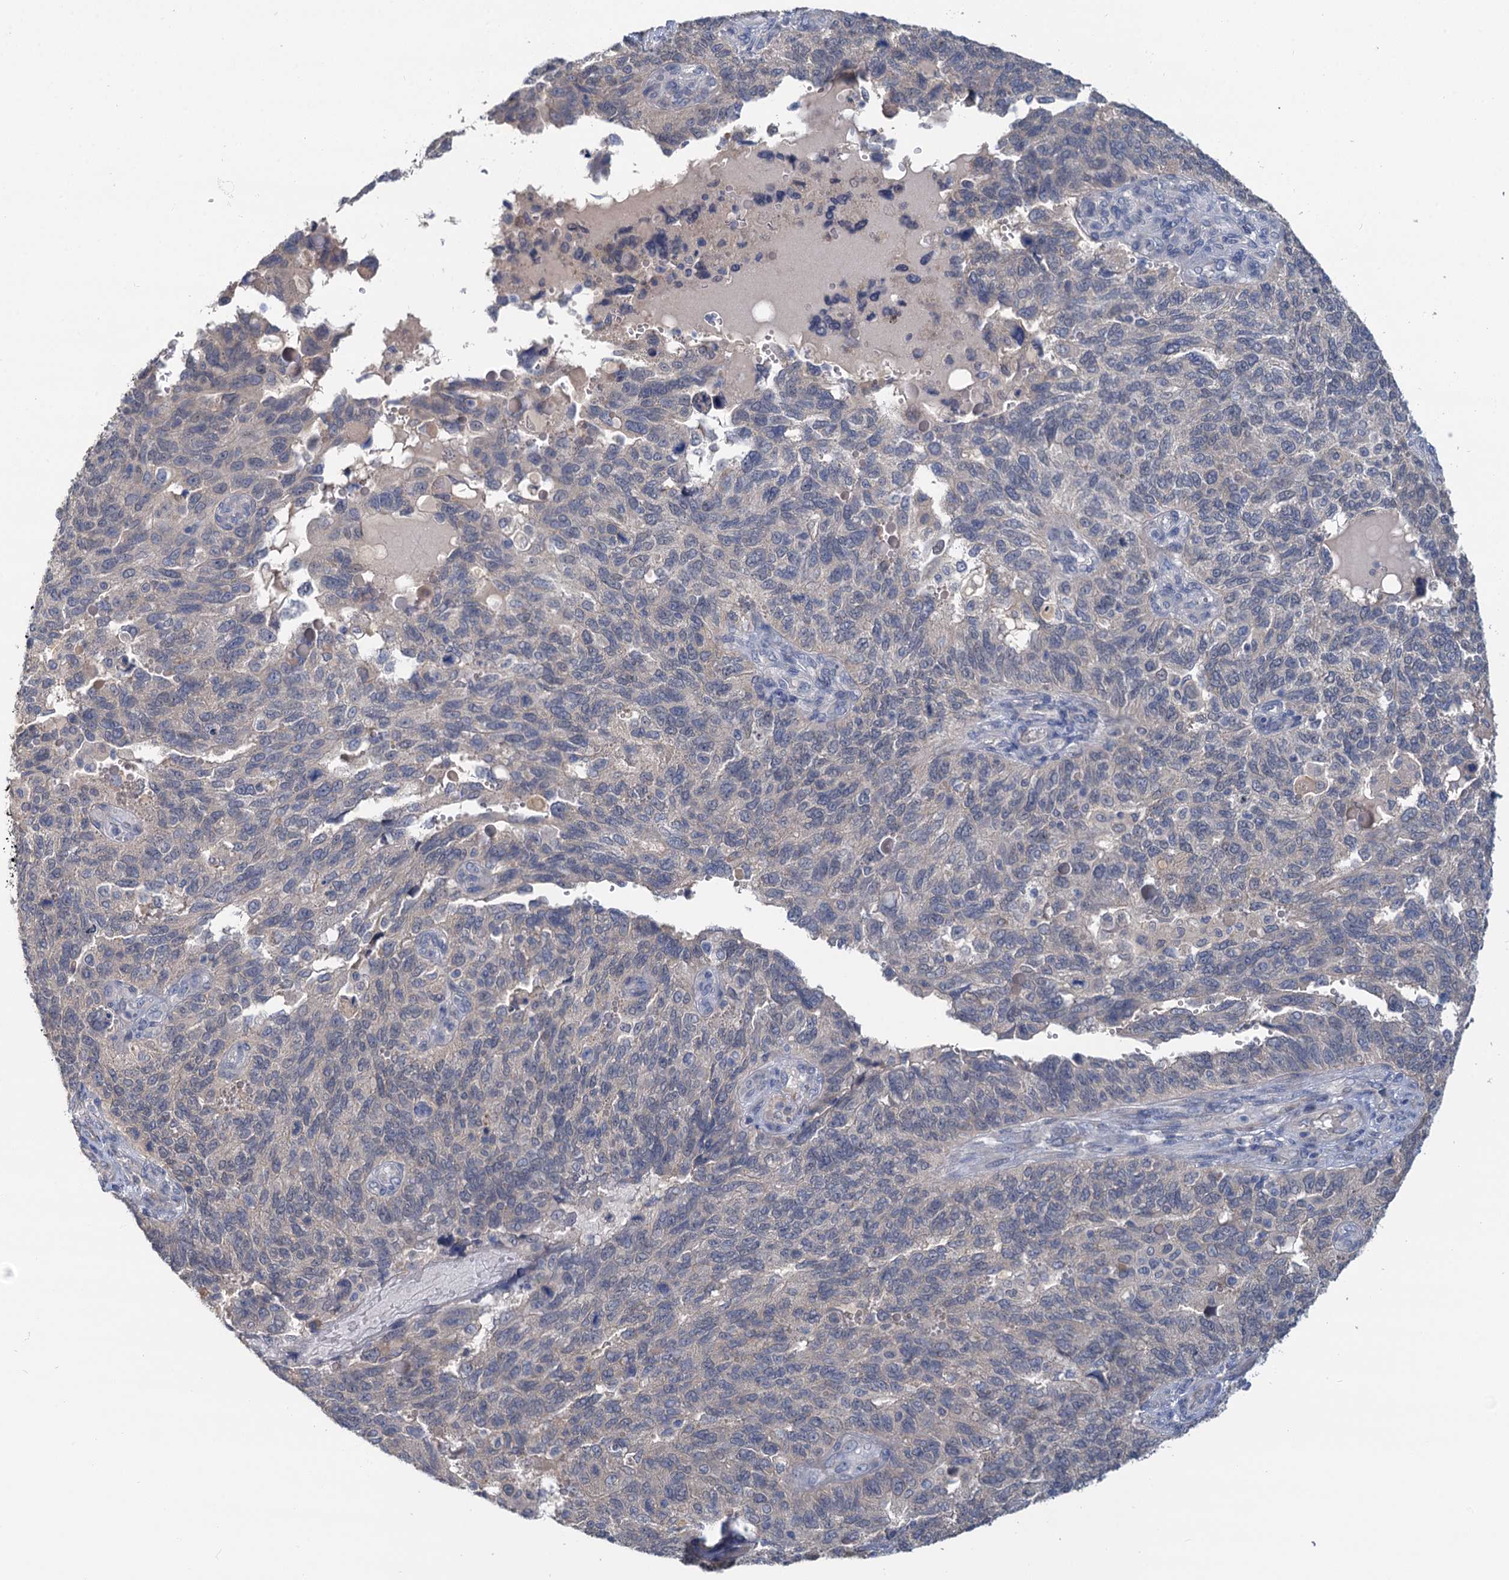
{"staining": {"intensity": "negative", "quantity": "none", "location": "none"}, "tissue": "endometrial cancer", "cell_type": "Tumor cells", "image_type": "cancer", "snomed": [{"axis": "morphology", "description": "Adenocarcinoma, NOS"}, {"axis": "topography", "description": "Endometrium"}], "caption": "The image demonstrates no significant expression in tumor cells of endometrial cancer. (DAB IHC, high magnification).", "gene": "ANKRD42", "patient": {"sex": "female", "age": 66}}